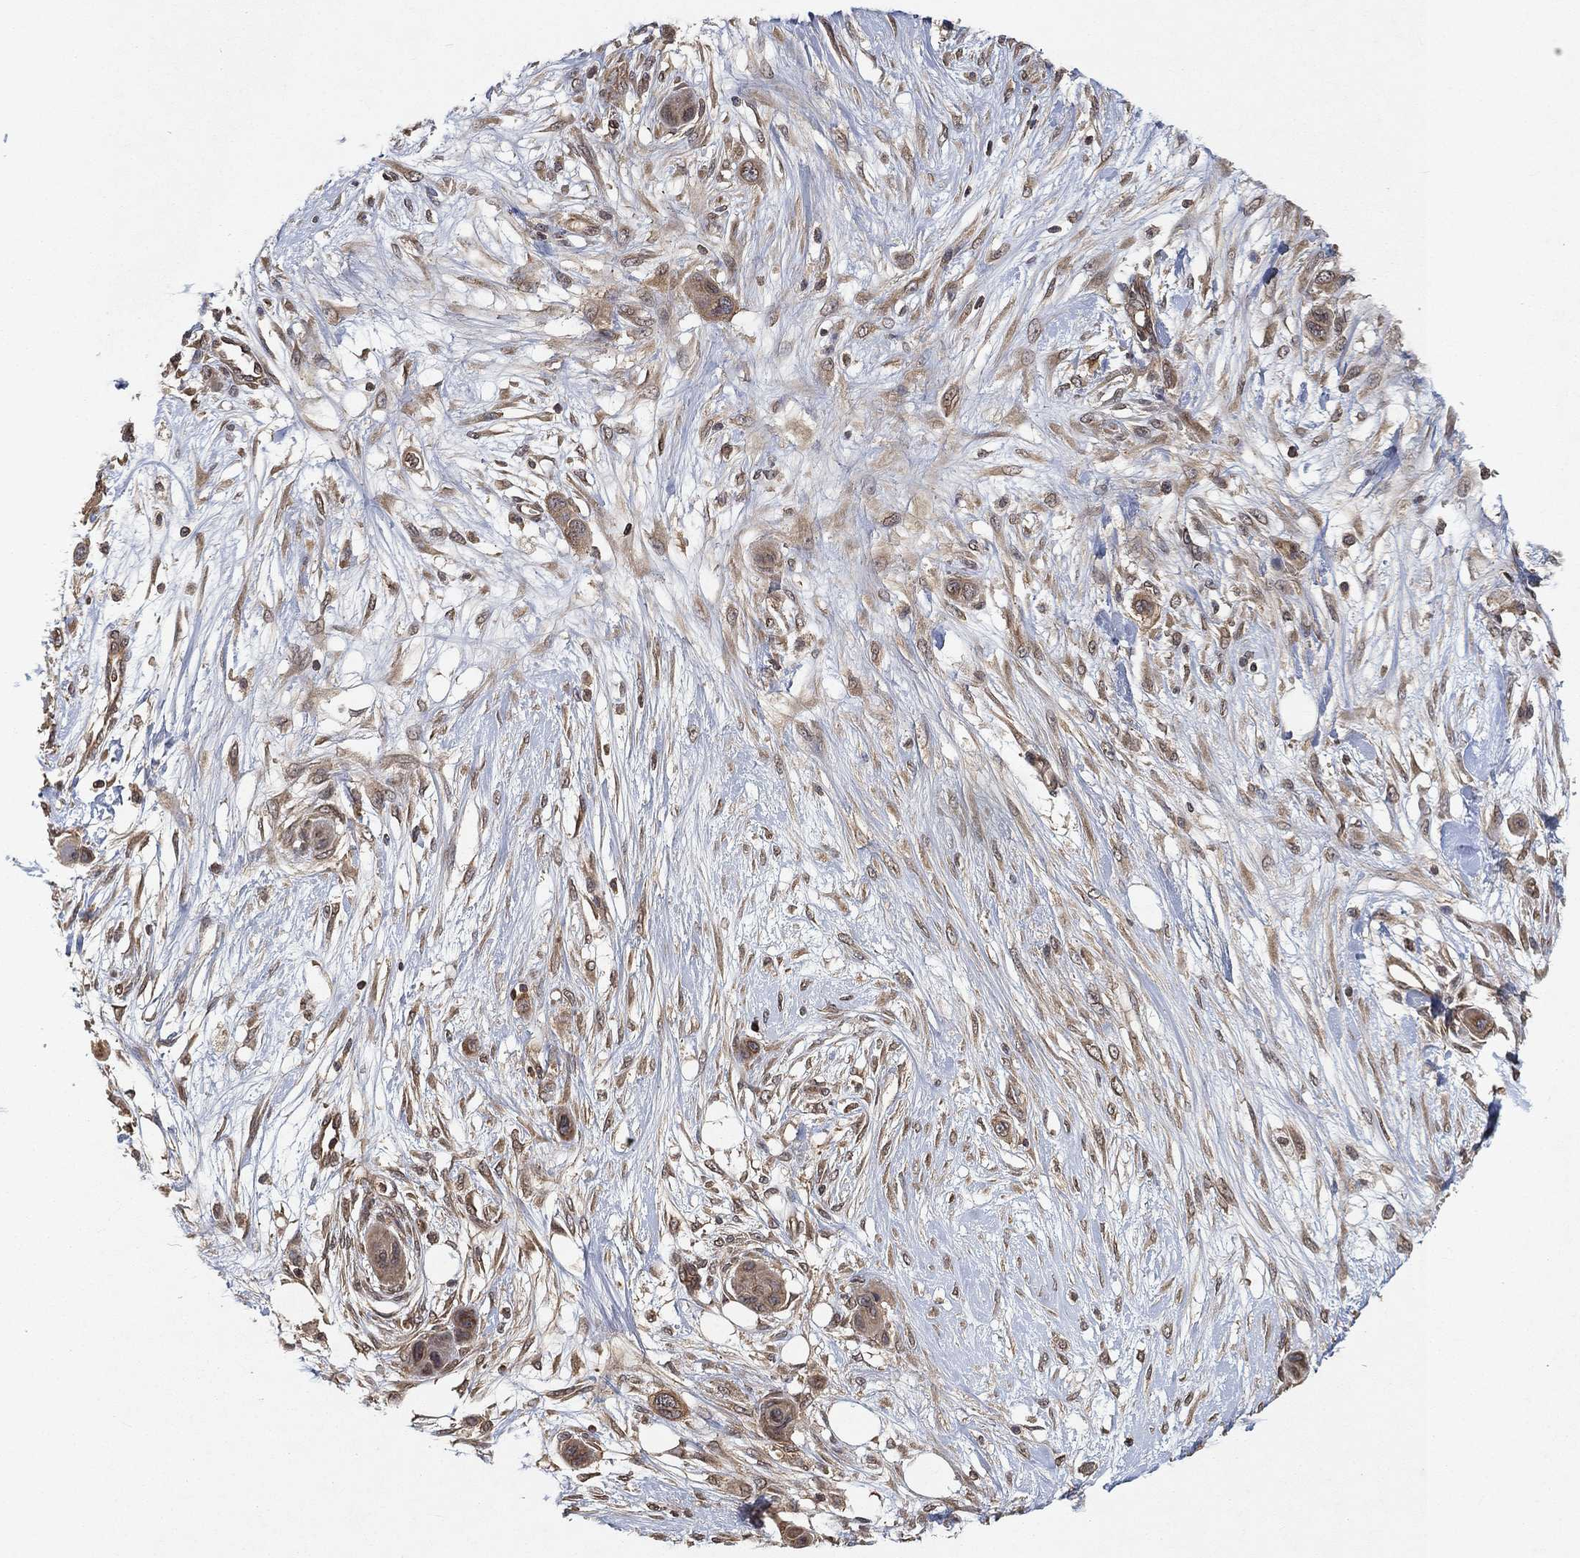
{"staining": {"intensity": "weak", "quantity": ">75%", "location": "cytoplasmic/membranous"}, "tissue": "skin cancer", "cell_type": "Tumor cells", "image_type": "cancer", "snomed": [{"axis": "morphology", "description": "Squamous cell carcinoma, NOS"}, {"axis": "topography", "description": "Skin"}], "caption": "Skin cancer was stained to show a protein in brown. There is low levels of weak cytoplasmic/membranous positivity in about >75% of tumor cells. (Stains: DAB in brown, nuclei in blue, Microscopy: brightfield microscopy at high magnification).", "gene": "UBA5", "patient": {"sex": "male", "age": 79}}